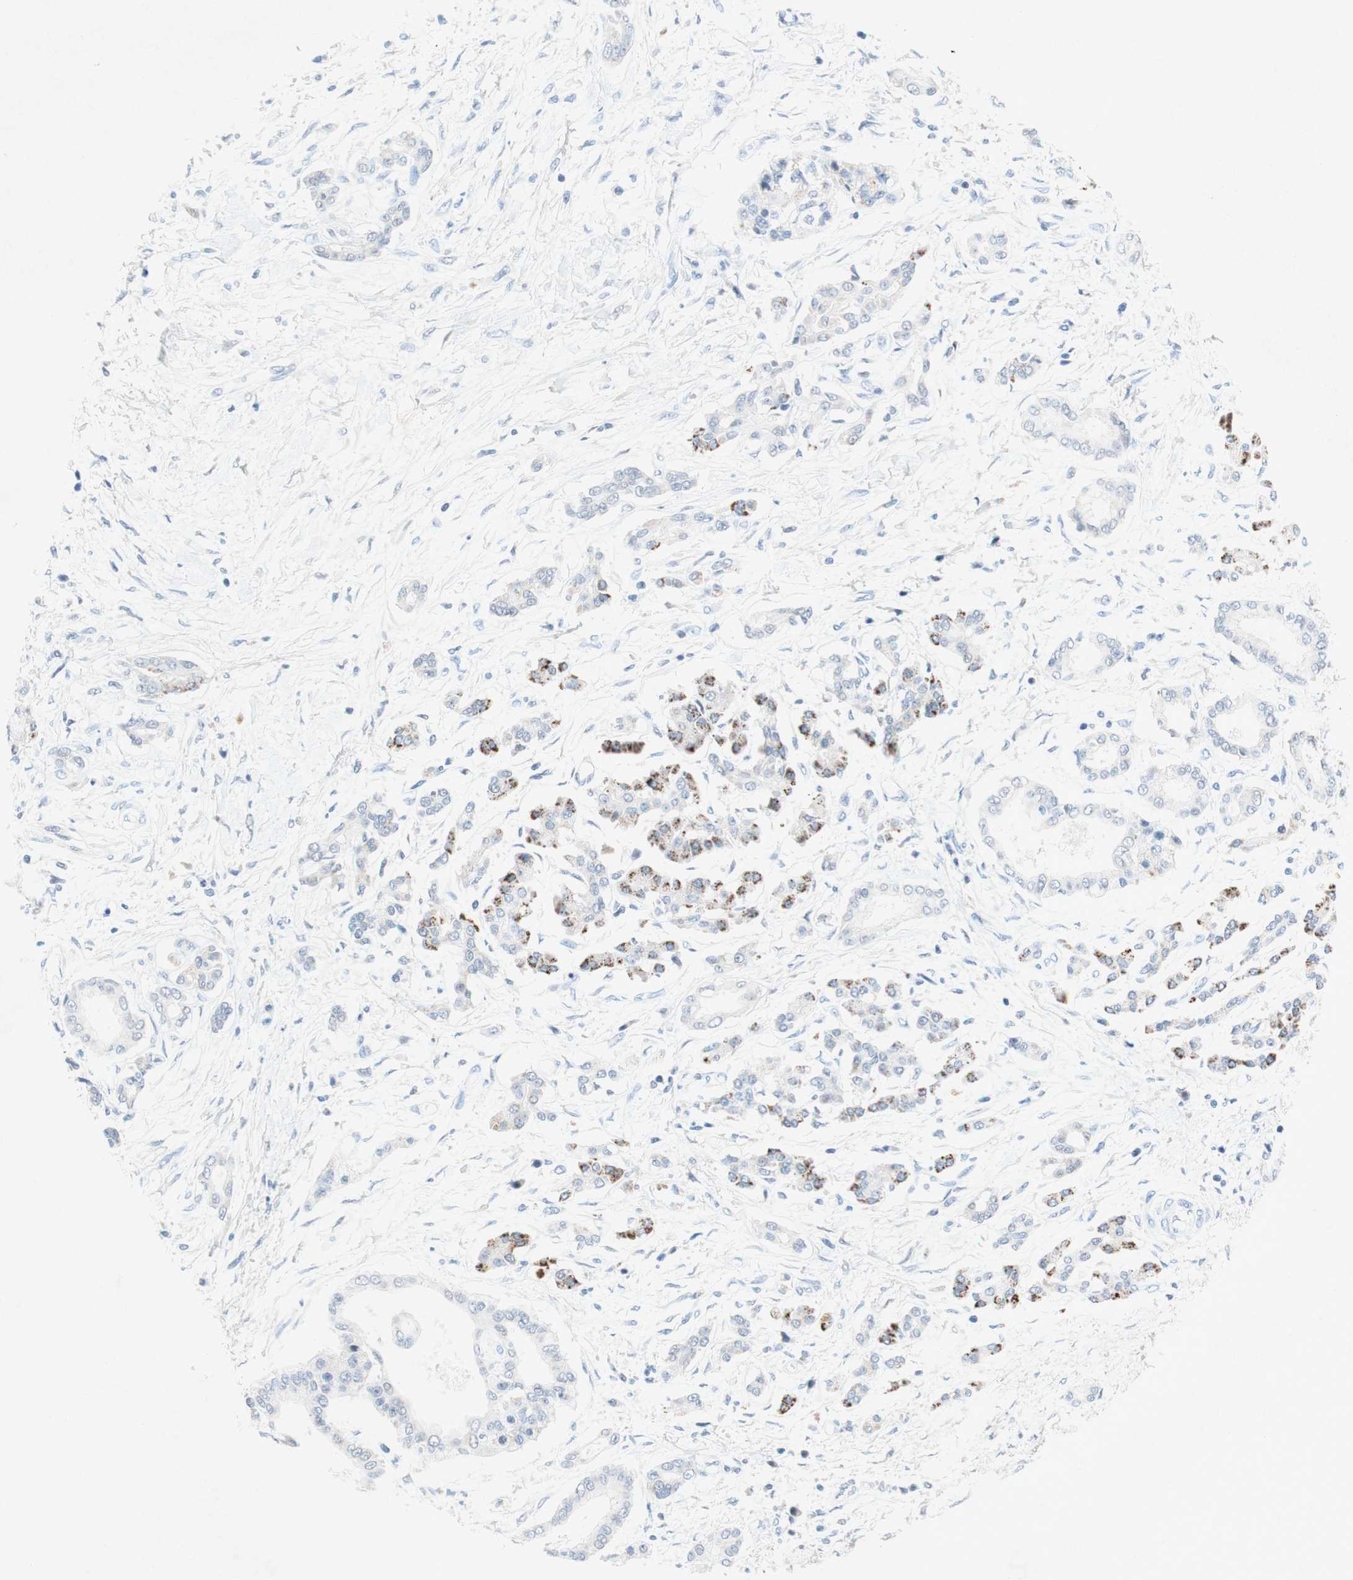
{"staining": {"intensity": "negative", "quantity": "none", "location": "none"}, "tissue": "pancreatic cancer", "cell_type": "Tumor cells", "image_type": "cancer", "snomed": [{"axis": "morphology", "description": "Adenocarcinoma, NOS"}, {"axis": "topography", "description": "Pancreas"}], "caption": "Tumor cells show no significant positivity in adenocarcinoma (pancreatic).", "gene": "POLR2J3", "patient": {"sex": "male", "age": 56}}